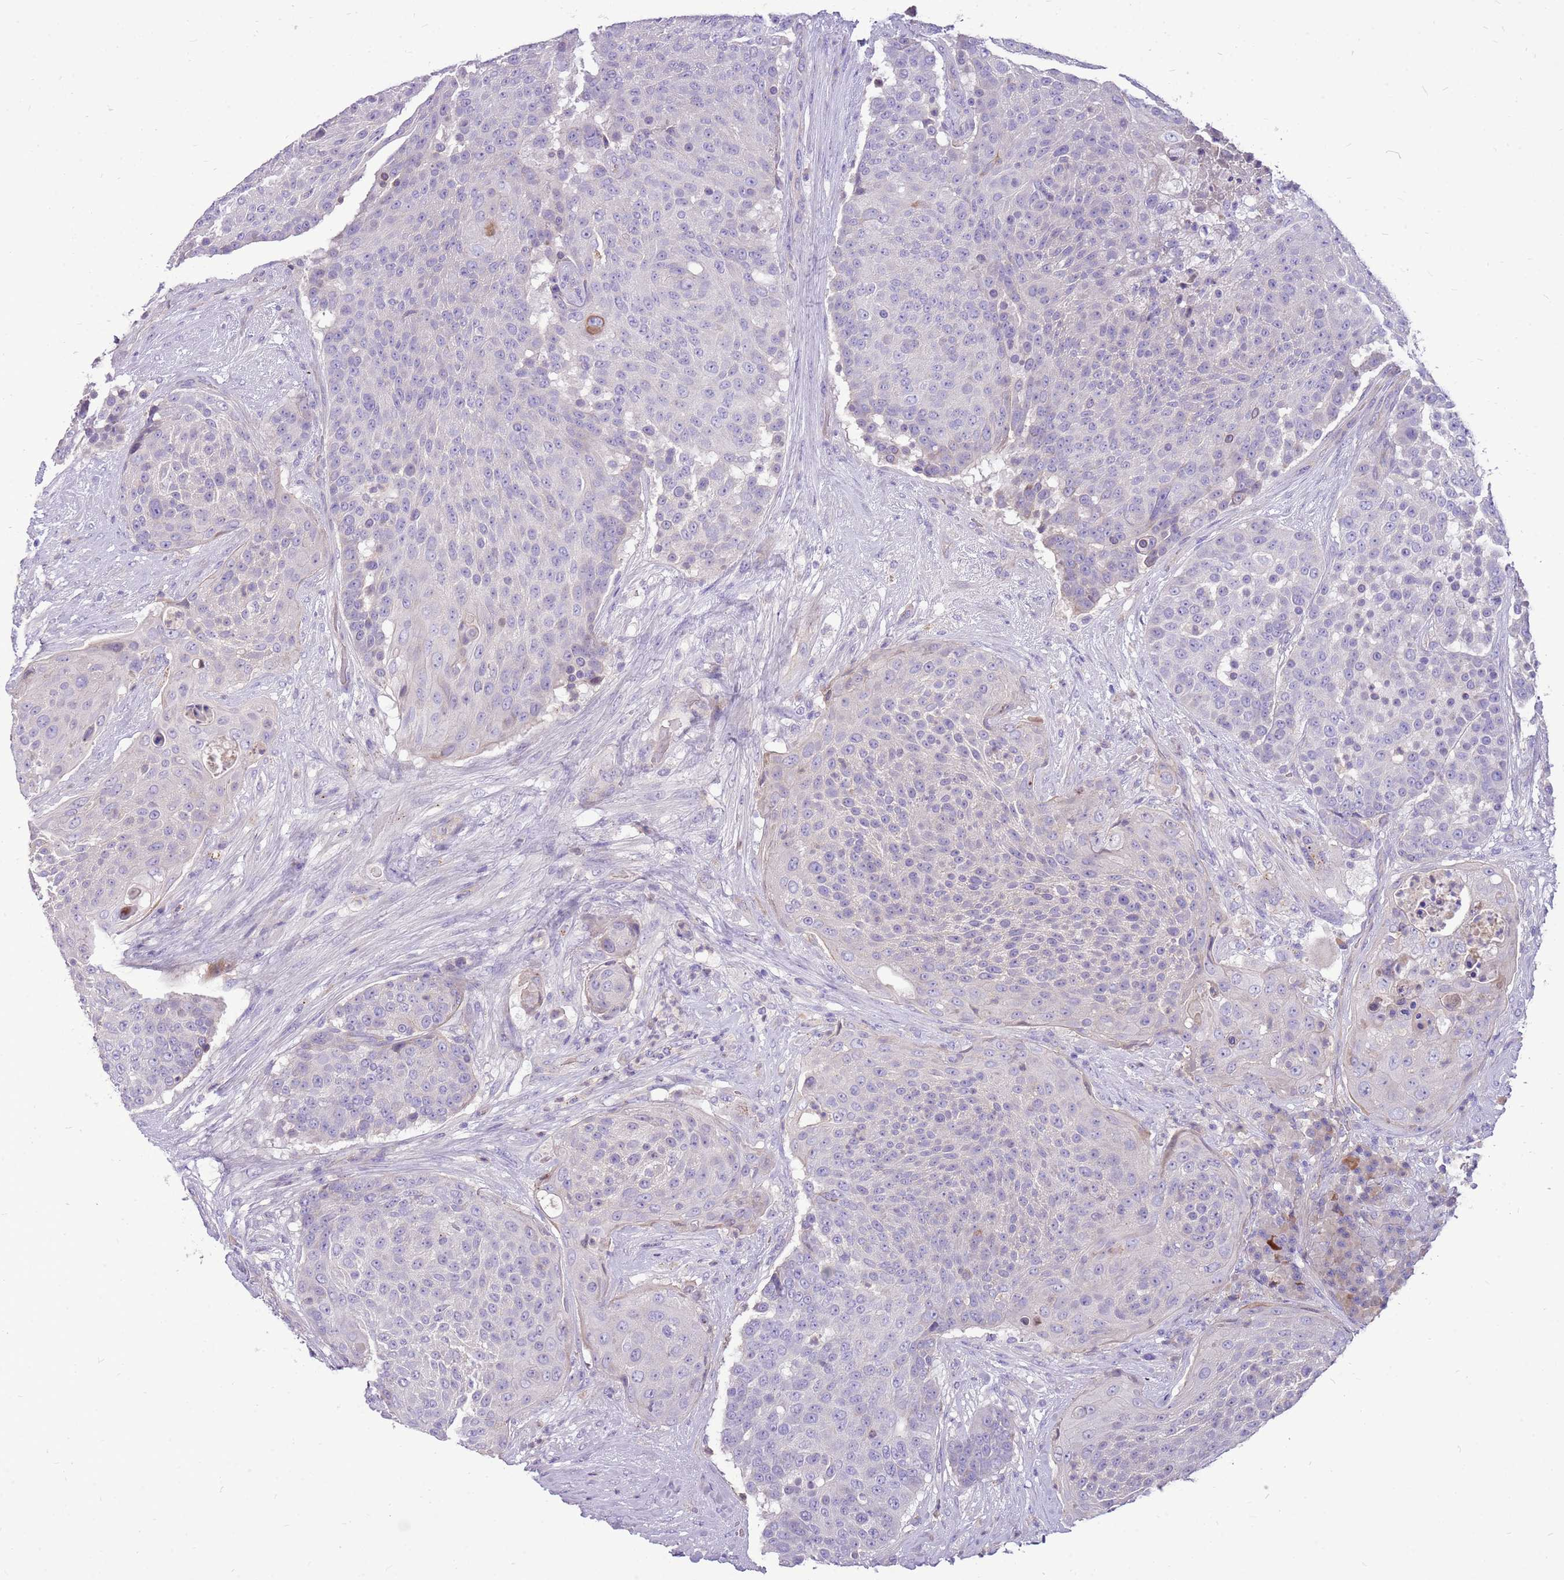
{"staining": {"intensity": "negative", "quantity": "none", "location": "none"}, "tissue": "urothelial cancer", "cell_type": "Tumor cells", "image_type": "cancer", "snomed": [{"axis": "morphology", "description": "Urothelial carcinoma, High grade"}, {"axis": "topography", "description": "Urinary bladder"}], "caption": "There is no significant expression in tumor cells of high-grade urothelial carcinoma.", "gene": "NTN4", "patient": {"sex": "female", "age": 63}}